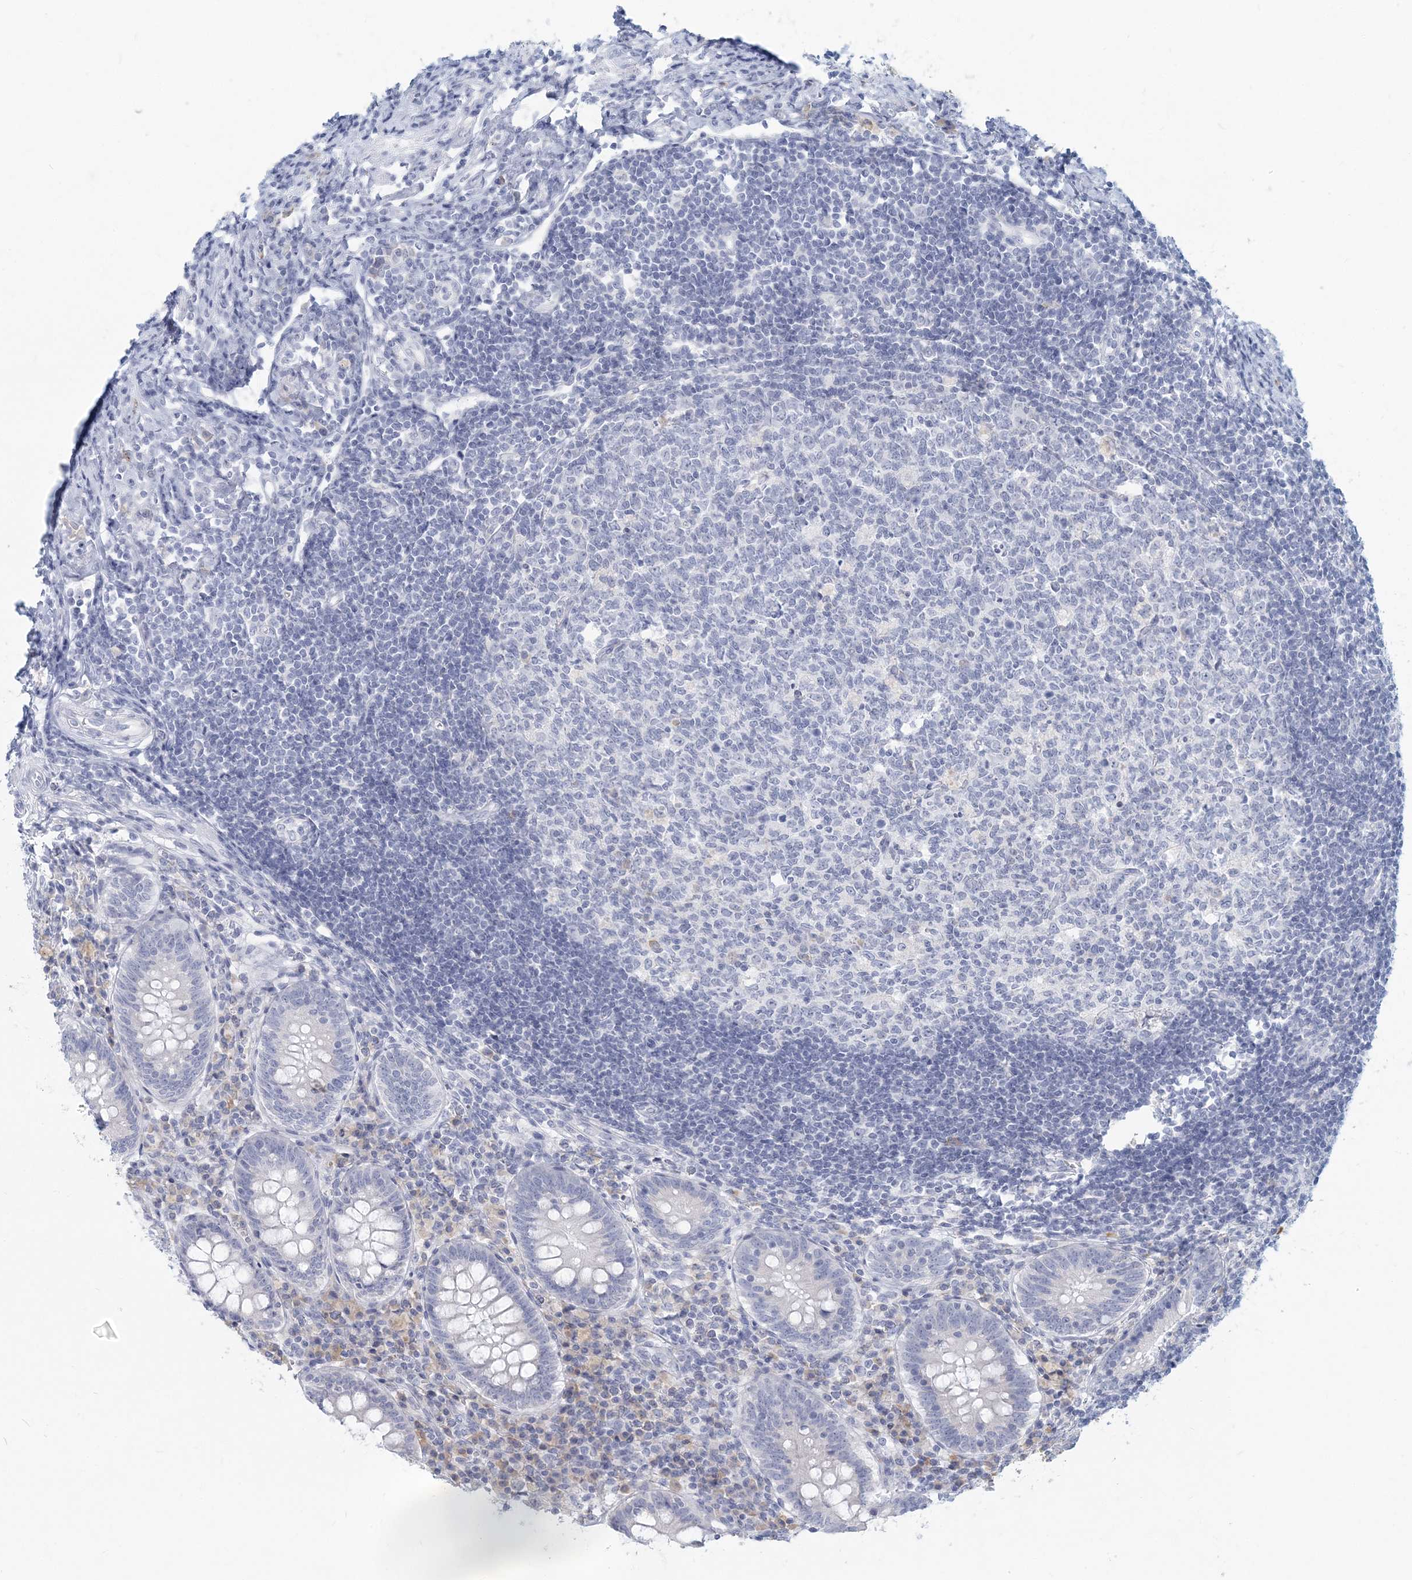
{"staining": {"intensity": "negative", "quantity": "none", "location": "none"}, "tissue": "appendix", "cell_type": "Glandular cells", "image_type": "normal", "snomed": [{"axis": "morphology", "description": "Normal tissue, NOS"}, {"axis": "topography", "description": "Appendix"}], "caption": "An image of appendix stained for a protein exhibits no brown staining in glandular cells. (DAB IHC visualized using brightfield microscopy, high magnification).", "gene": "CSN1S1", "patient": {"sex": "female", "age": 54}}